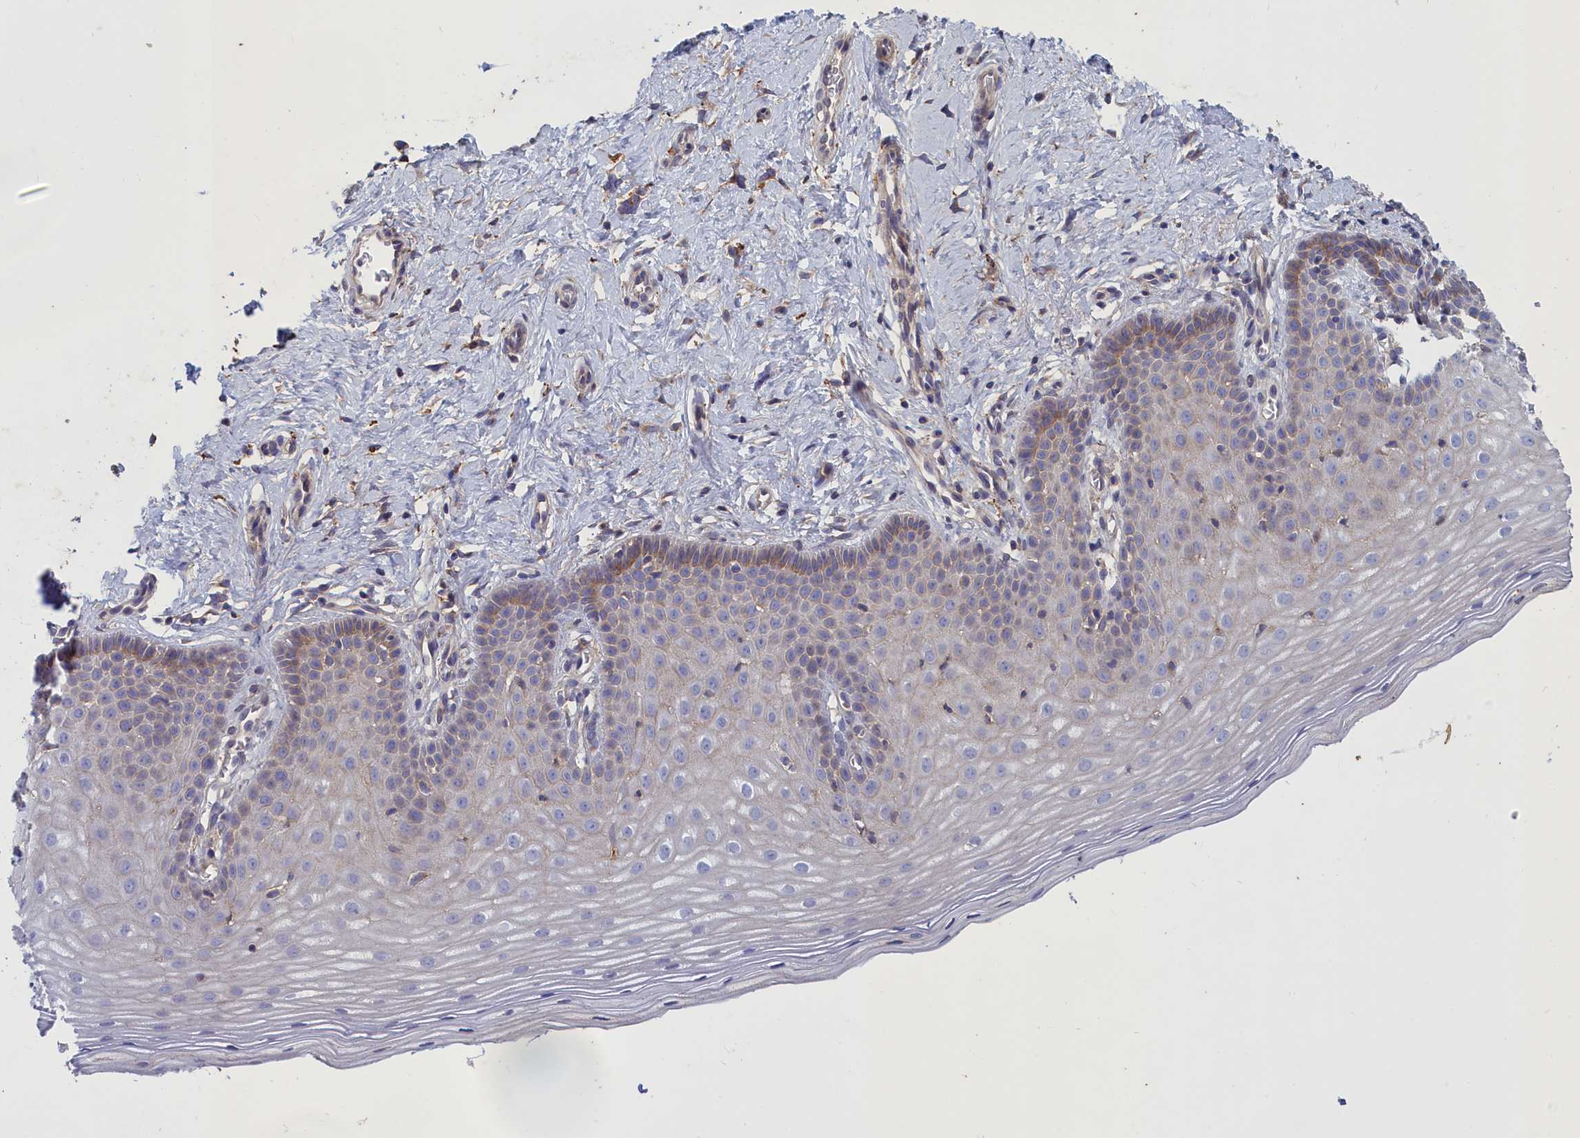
{"staining": {"intensity": "moderate", "quantity": ">75%", "location": "cytoplasmic/membranous"}, "tissue": "cervix", "cell_type": "Glandular cells", "image_type": "normal", "snomed": [{"axis": "morphology", "description": "Normal tissue, NOS"}, {"axis": "topography", "description": "Cervix"}], "caption": "Immunohistochemistry image of benign cervix: cervix stained using immunohistochemistry shows medium levels of moderate protein expression localized specifically in the cytoplasmic/membranous of glandular cells, appearing as a cytoplasmic/membranous brown color.", "gene": "SCAMP4", "patient": {"sex": "female", "age": 36}}